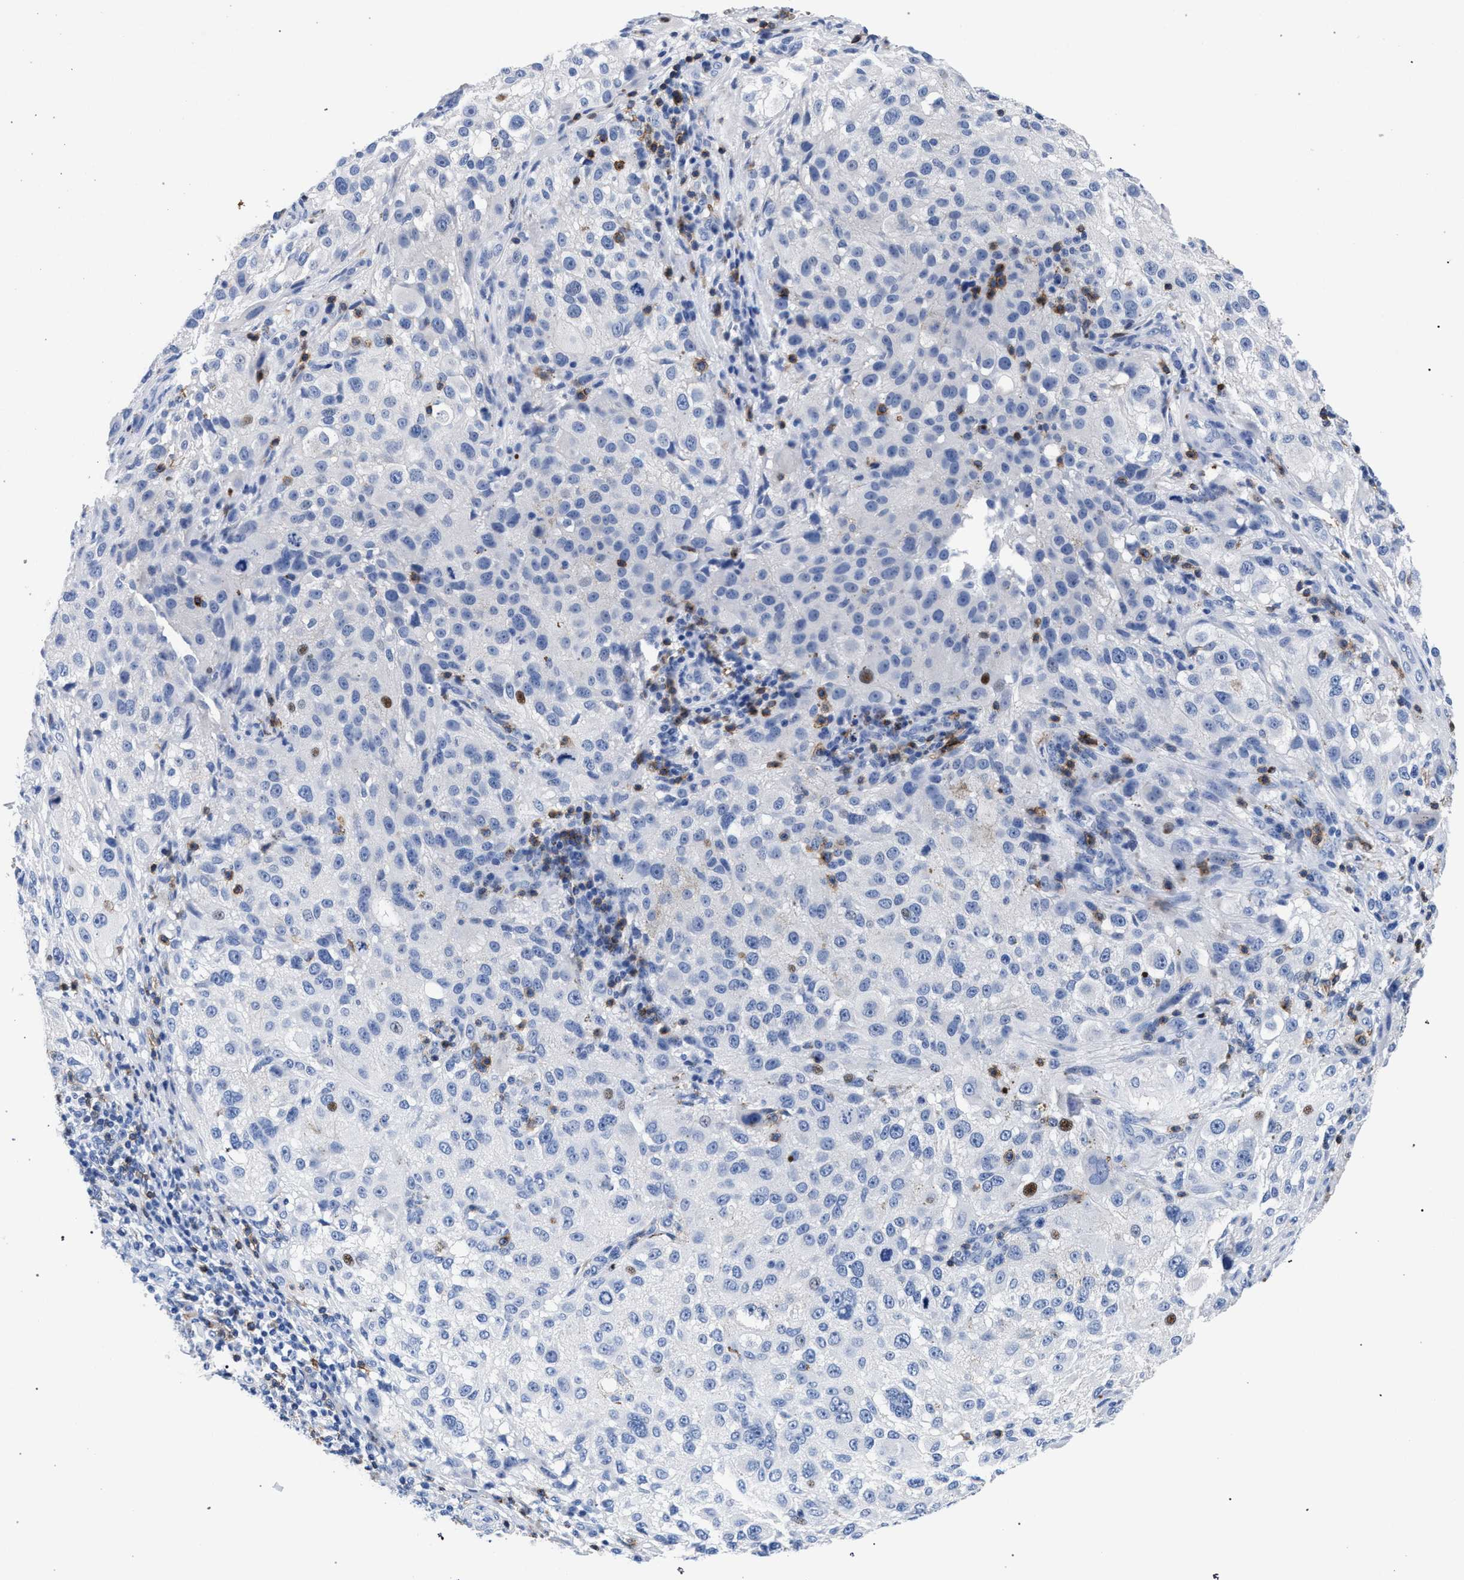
{"staining": {"intensity": "negative", "quantity": "none", "location": "none"}, "tissue": "melanoma", "cell_type": "Tumor cells", "image_type": "cancer", "snomed": [{"axis": "morphology", "description": "Necrosis, NOS"}, {"axis": "morphology", "description": "Malignant melanoma, NOS"}, {"axis": "topography", "description": "Skin"}], "caption": "DAB immunohistochemical staining of human malignant melanoma displays no significant staining in tumor cells.", "gene": "KLRK1", "patient": {"sex": "female", "age": 87}}